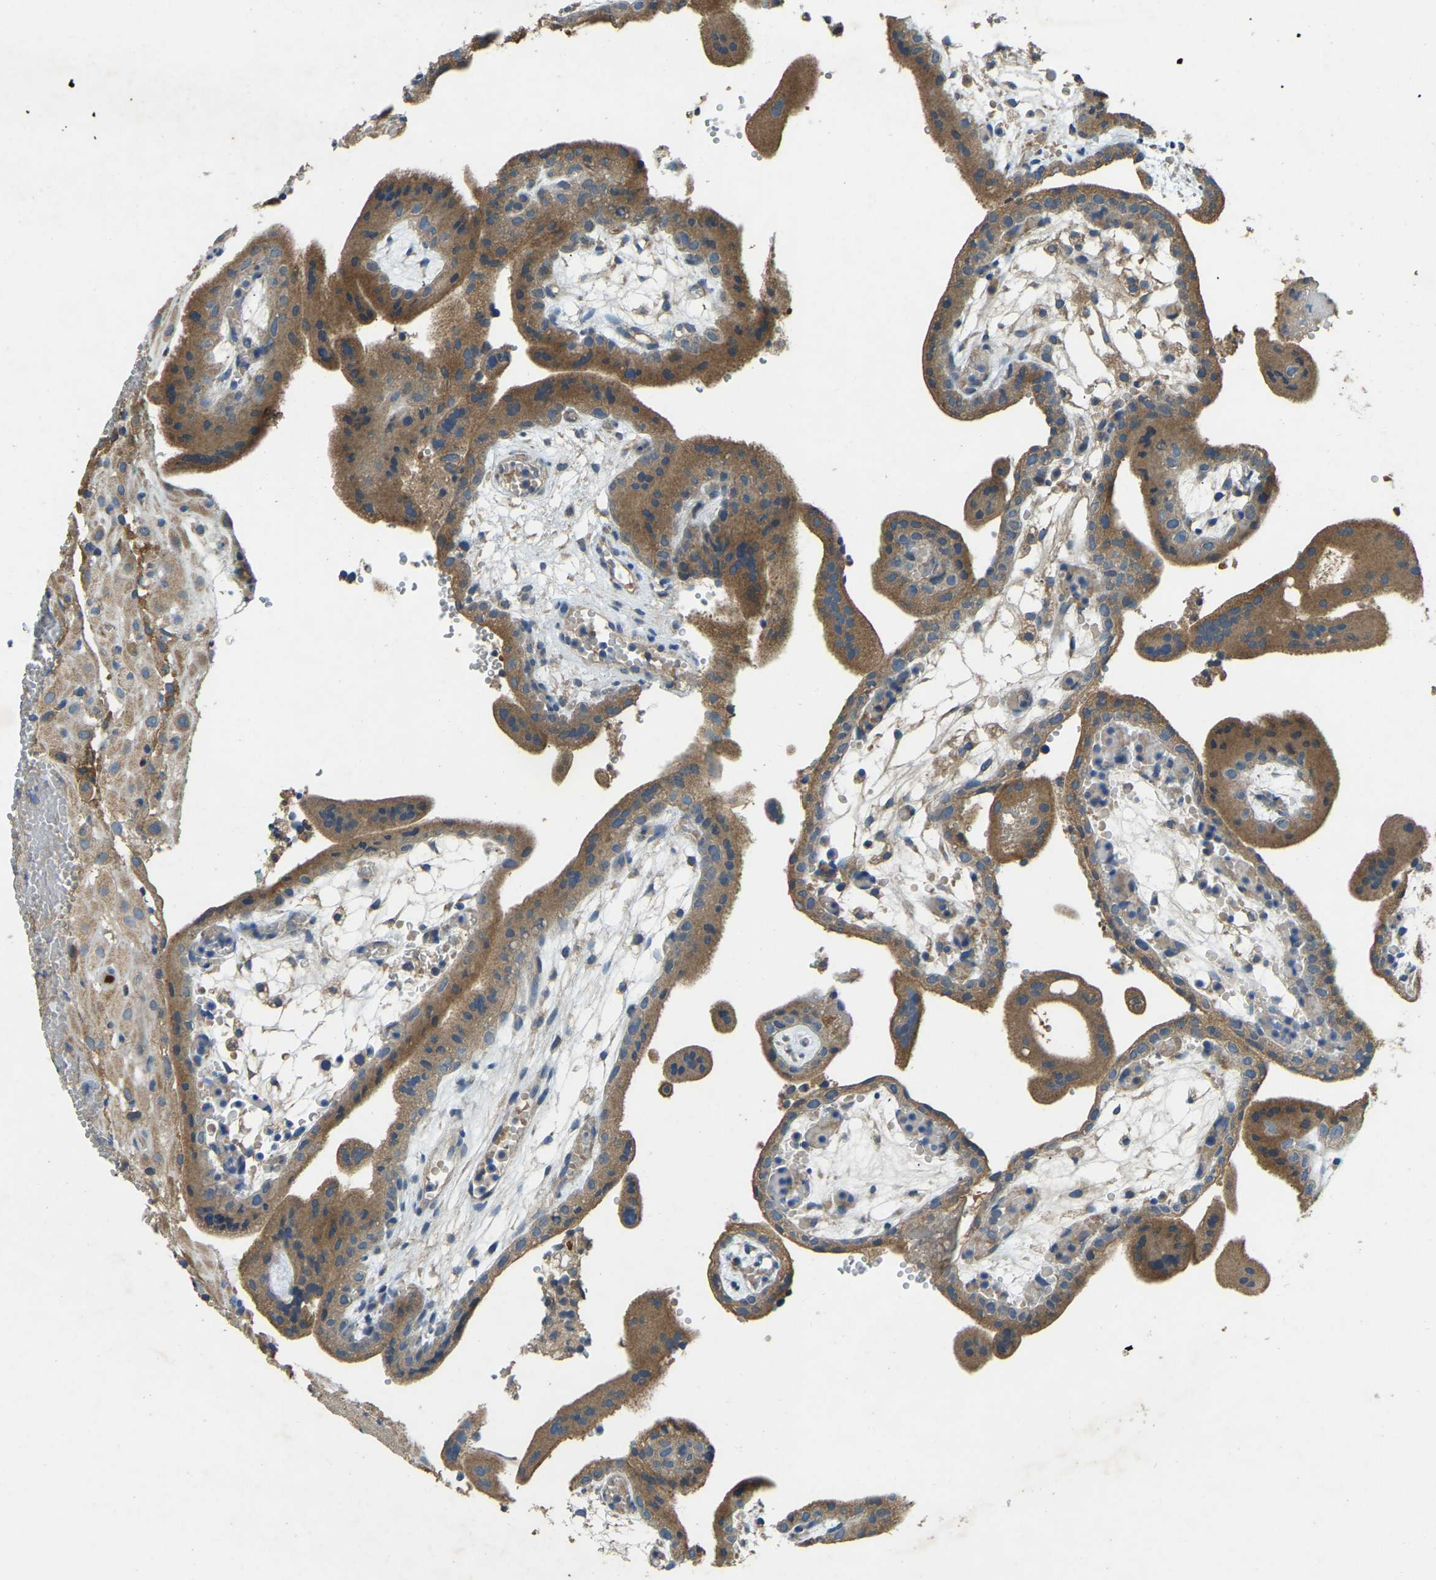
{"staining": {"intensity": "moderate", "quantity": ">75%", "location": "cytoplasmic/membranous"}, "tissue": "placenta", "cell_type": "Decidual cells", "image_type": "normal", "snomed": [{"axis": "morphology", "description": "Normal tissue, NOS"}, {"axis": "topography", "description": "Placenta"}], "caption": "Placenta stained with DAB immunohistochemistry shows medium levels of moderate cytoplasmic/membranous staining in about >75% of decidual cells. Immunohistochemistry stains the protein in brown and the nuclei are stained blue.", "gene": "ATP8B1", "patient": {"sex": "female", "age": 18}}